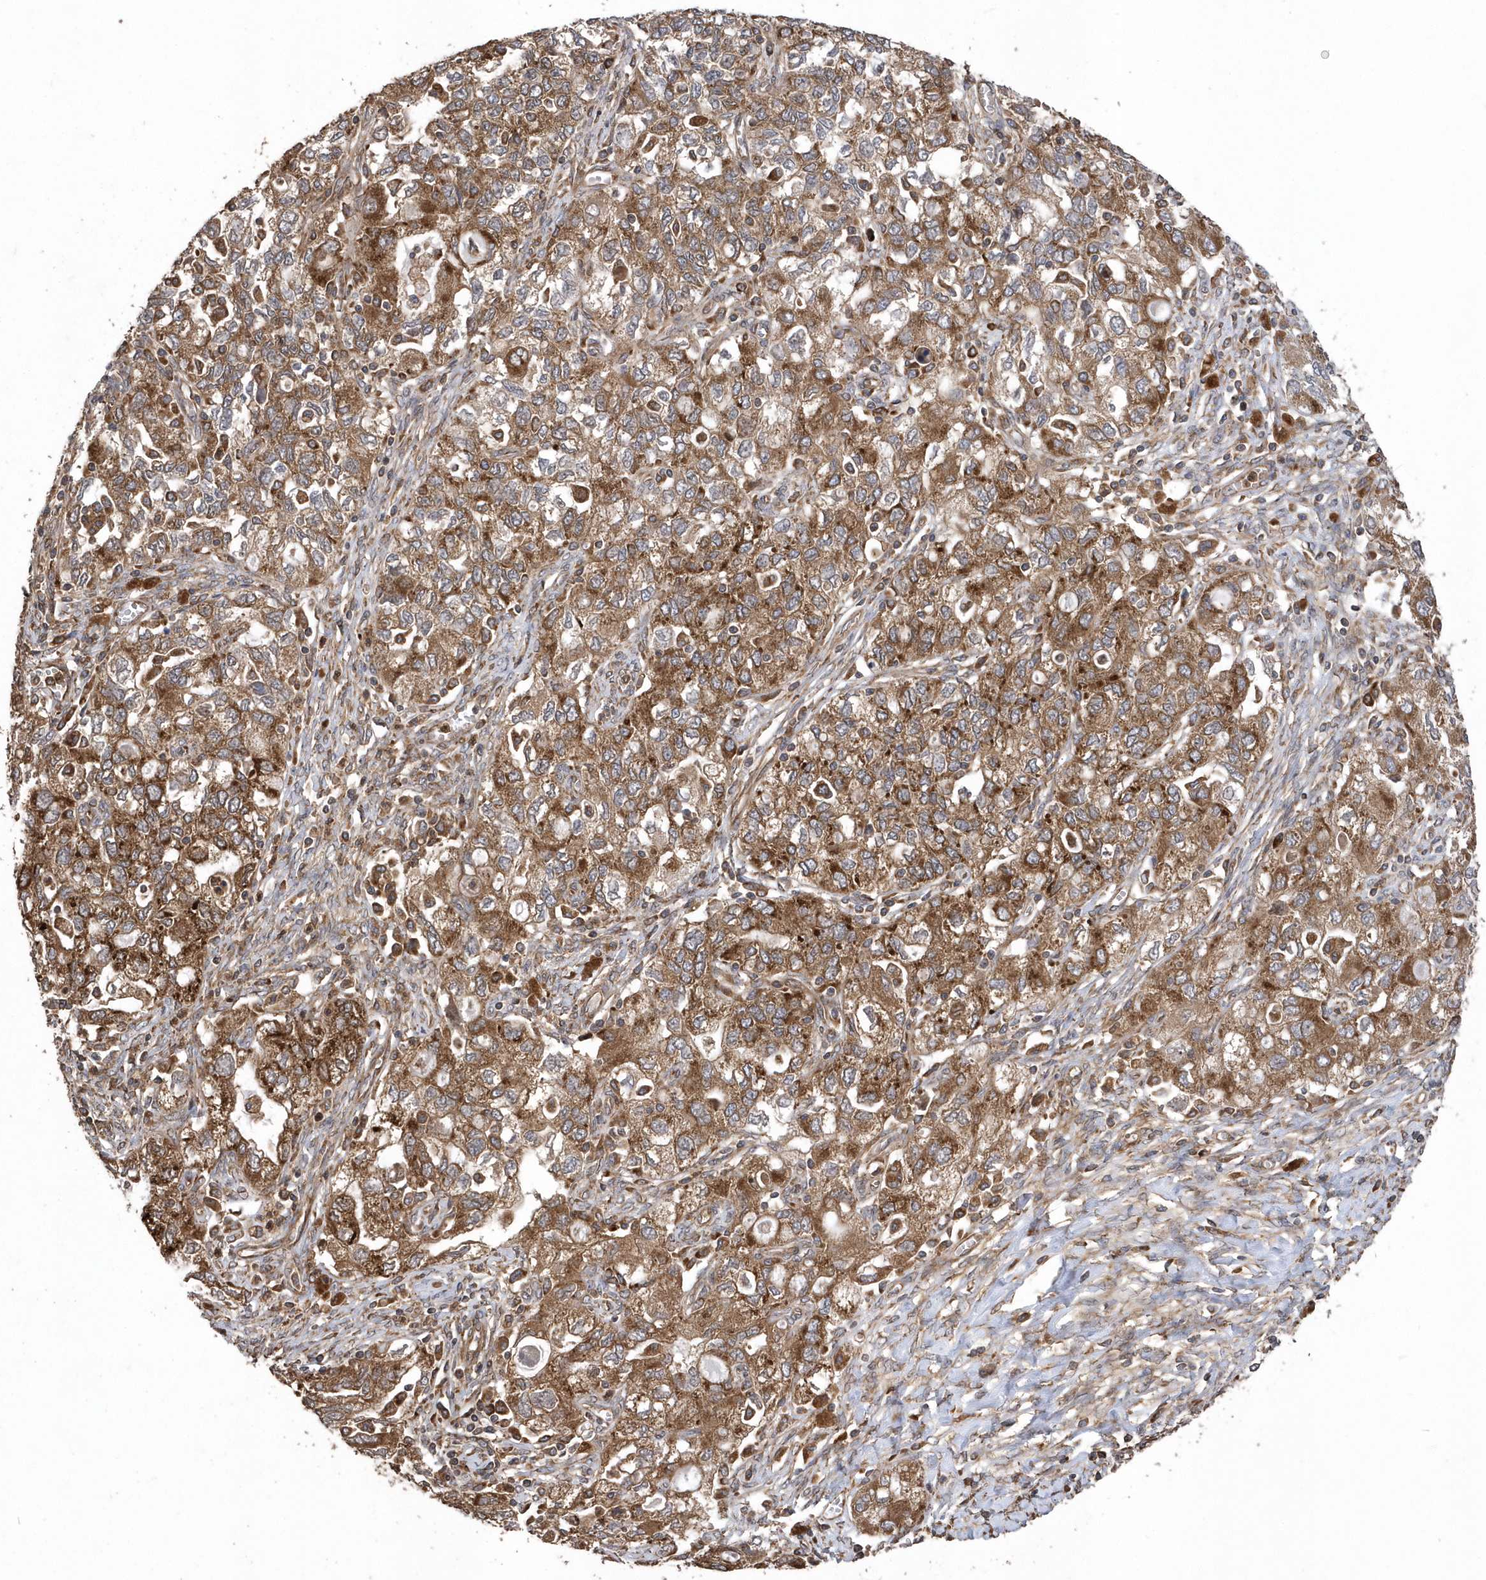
{"staining": {"intensity": "moderate", "quantity": ">75%", "location": "cytoplasmic/membranous"}, "tissue": "ovarian cancer", "cell_type": "Tumor cells", "image_type": "cancer", "snomed": [{"axis": "morphology", "description": "Carcinoma, NOS"}, {"axis": "morphology", "description": "Cystadenocarcinoma, serous, NOS"}, {"axis": "topography", "description": "Ovary"}], "caption": "A photomicrograph of human ovarian carcinoma stained for a protein reveals moderate cytoplasmic/membranous brown staining in tumor cells.", "gene": "WASHC5", "patient": {"sex": "female", "age": 69}}